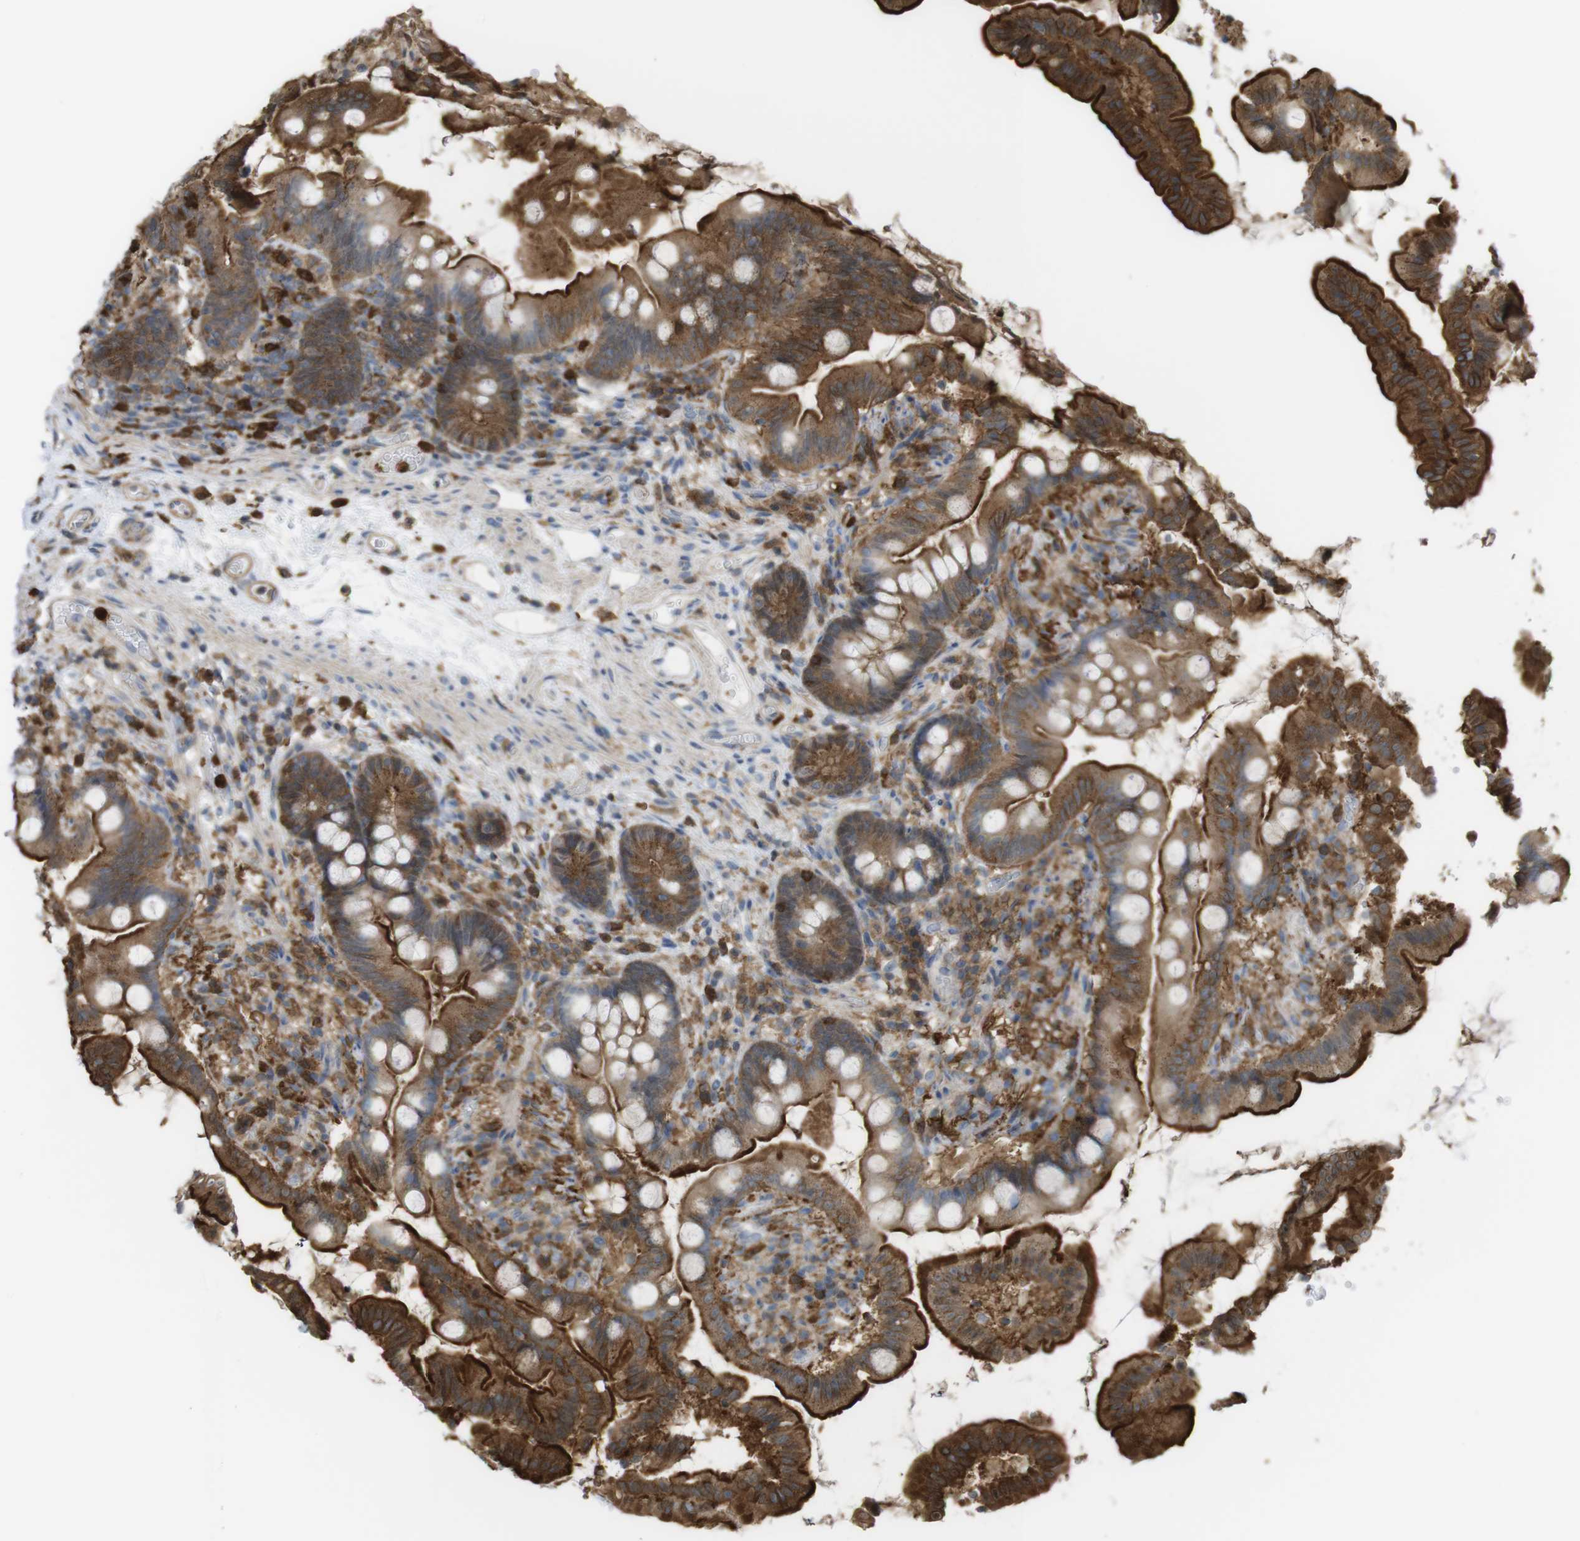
{"staining": {"intensity": "moderate", "quantity": ">75%", "location": "cytoplasmic/membranous"}, "tissue": "small intestine", "cell_type": "Glandular cells", "image_type": "normal", "snomed": [{"axis": "morphology", "description": "Normal tissue, NOS"}, {"axis": "topography", "description": "Small intestine"}], "caption": "Moderate cytoplasmic/membranous expression for a protein is present in about >75% of glandular cells of normal small intestine using IHC.", "gene": "PRKCD", "patient": {"sex": "female", "age": 56}}